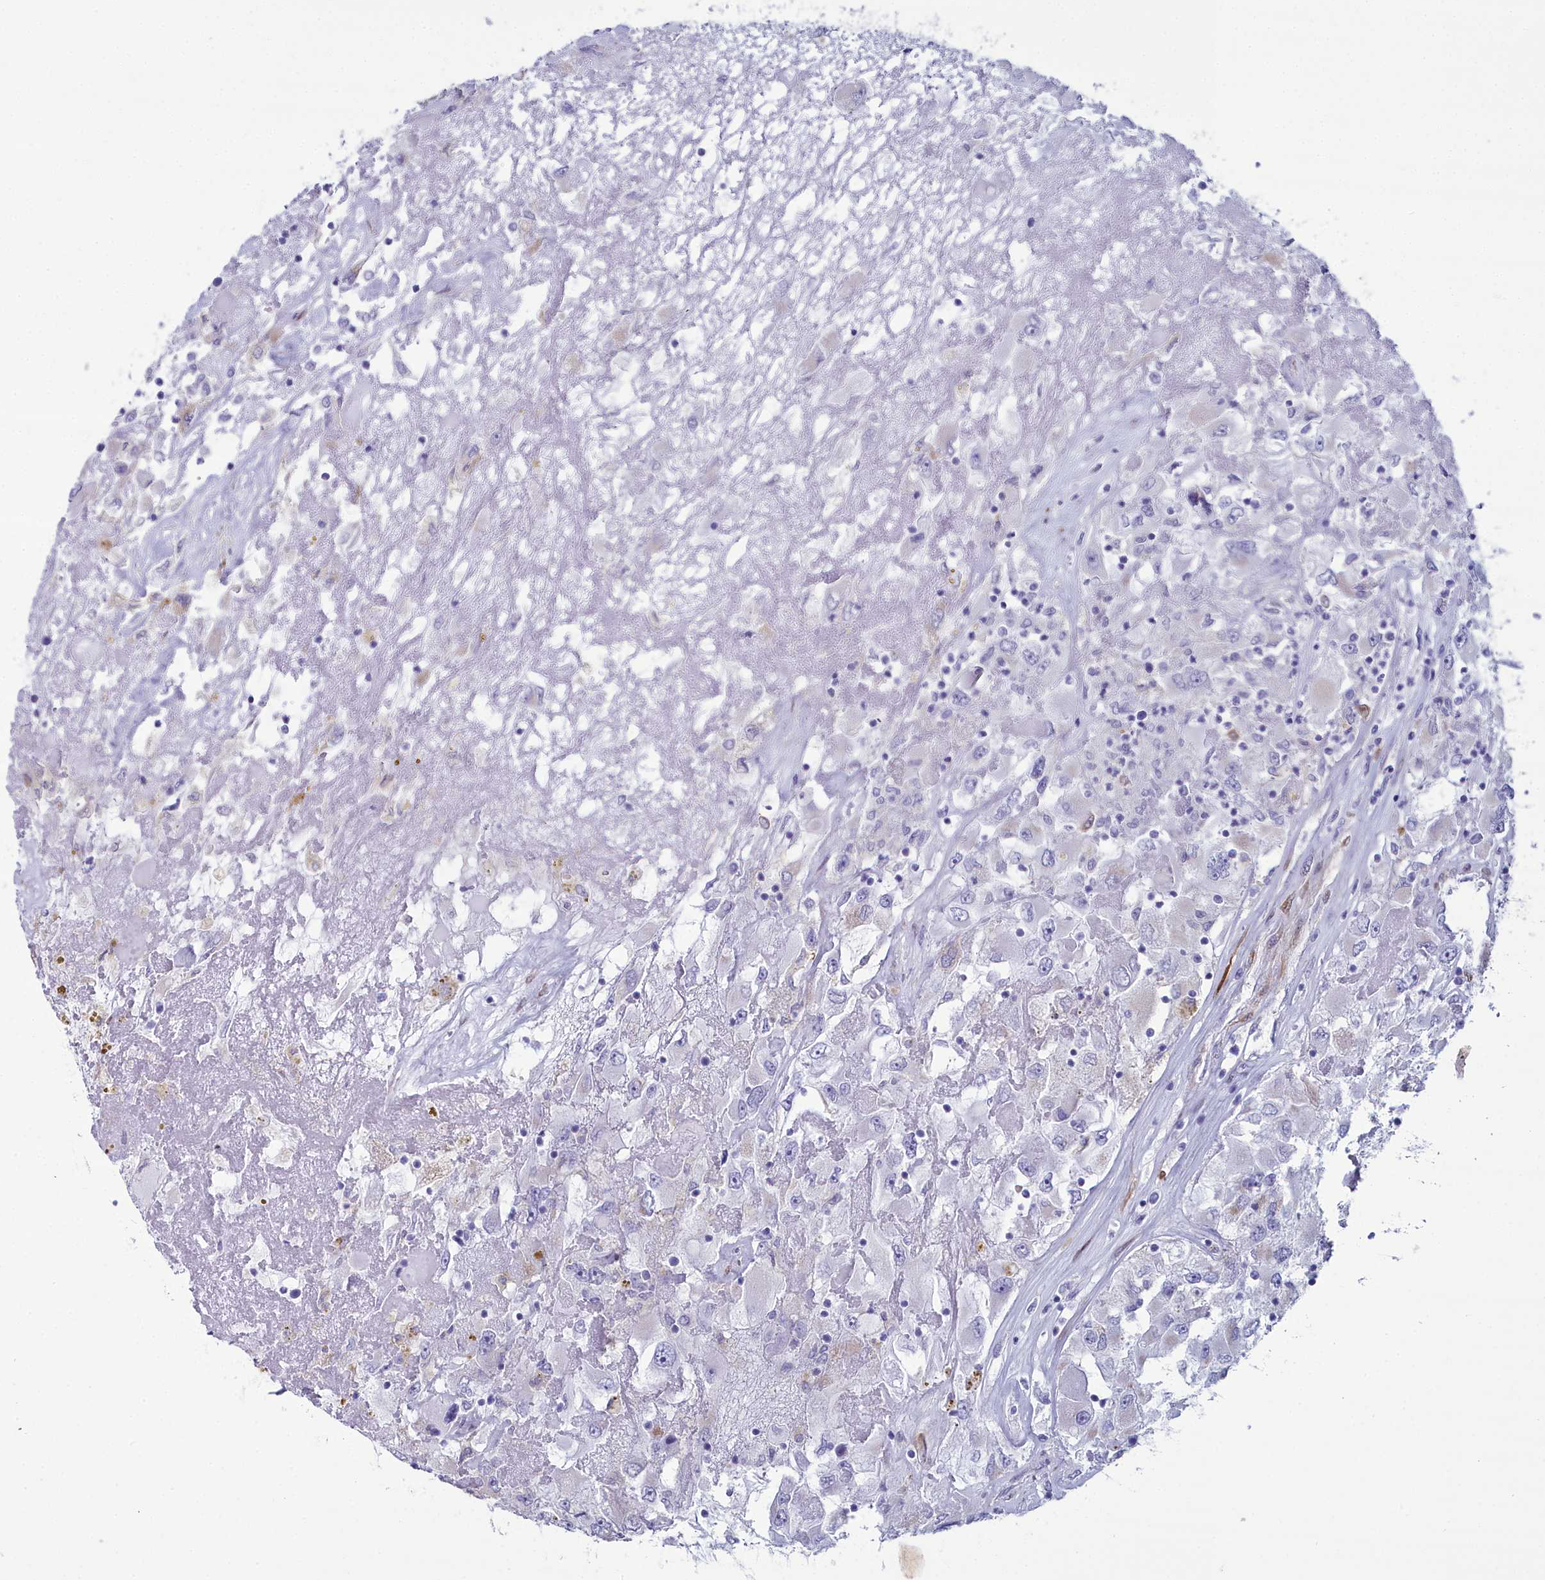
{"staining": {"intensity": "negative", "quantity": "none", "location": "none"}, "tissue": "renal cancer", "cell_type": "Tumor cells", "image_type": "cancer", "snomed": [{"axis": "morphology", "description": "Adenocarcinoma, NOS"}, {"axis": "topography", "description": "Kidney"}], "caption": "Tumor cells show no significant protein expression in renal adenocarcinoma.", "gene": "PPP1R14A", "patient": {"sex": "female", "age": 52}}